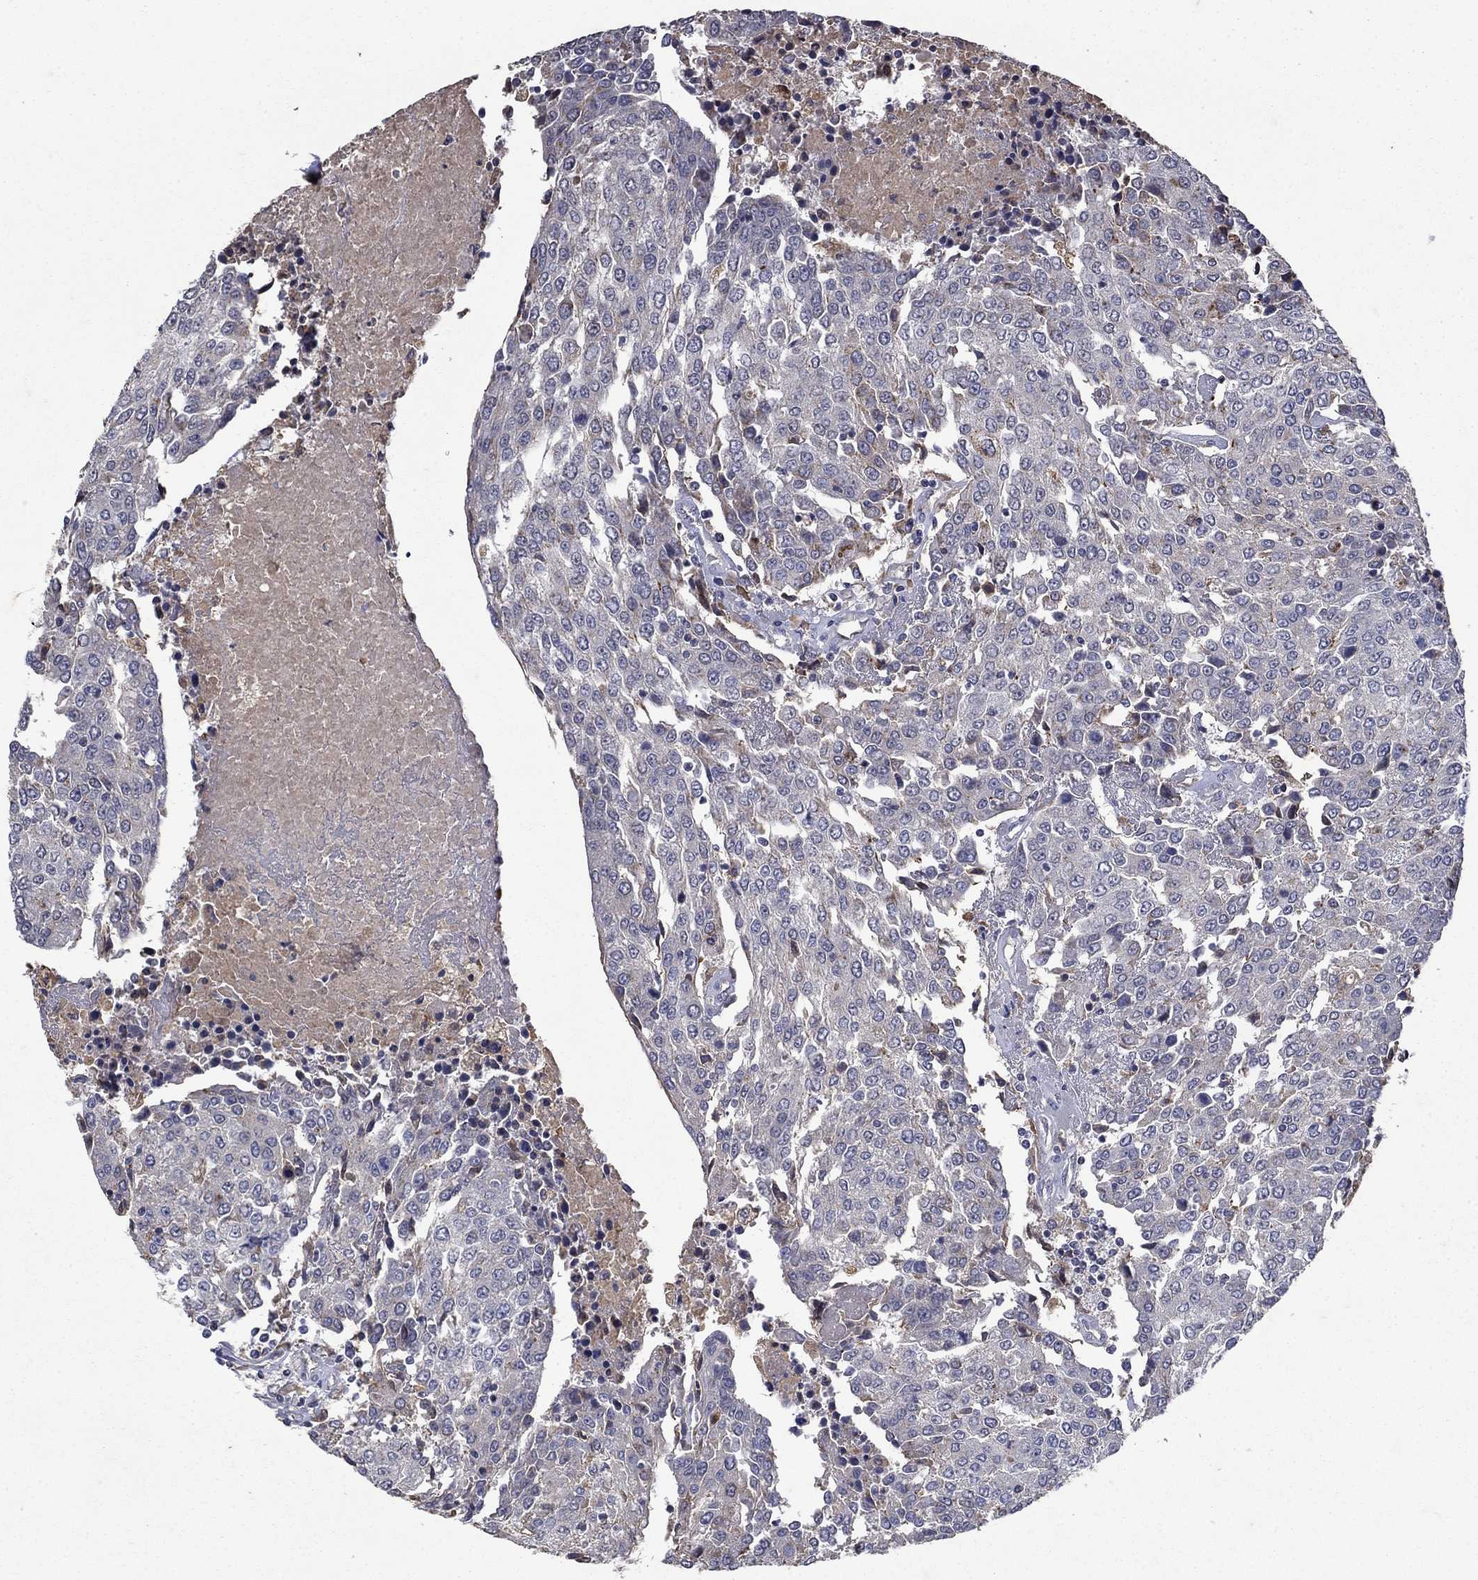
{"staining": {"intensity": "negative", "quantity": "none", "location": "none"}, "tissue": "urothelial cancer", "cell_type": "Tumor cells", "image_type": "cancer", "snomed": [{"axis": "morphology", "description": "Urothelial carcinoma, High grade"}, {"axis": "topography", "description": "Urinary bladder"}], "caption": "Immunohistochemistry photomicrograph of neoplastic tissue: urothelial cancer stained with DAB (3,3'-diaminobenzidine) displays no significant protein staining in tumor cells.", "gene": "NPC2", "patient": {"sex": "female", "age": 85}}